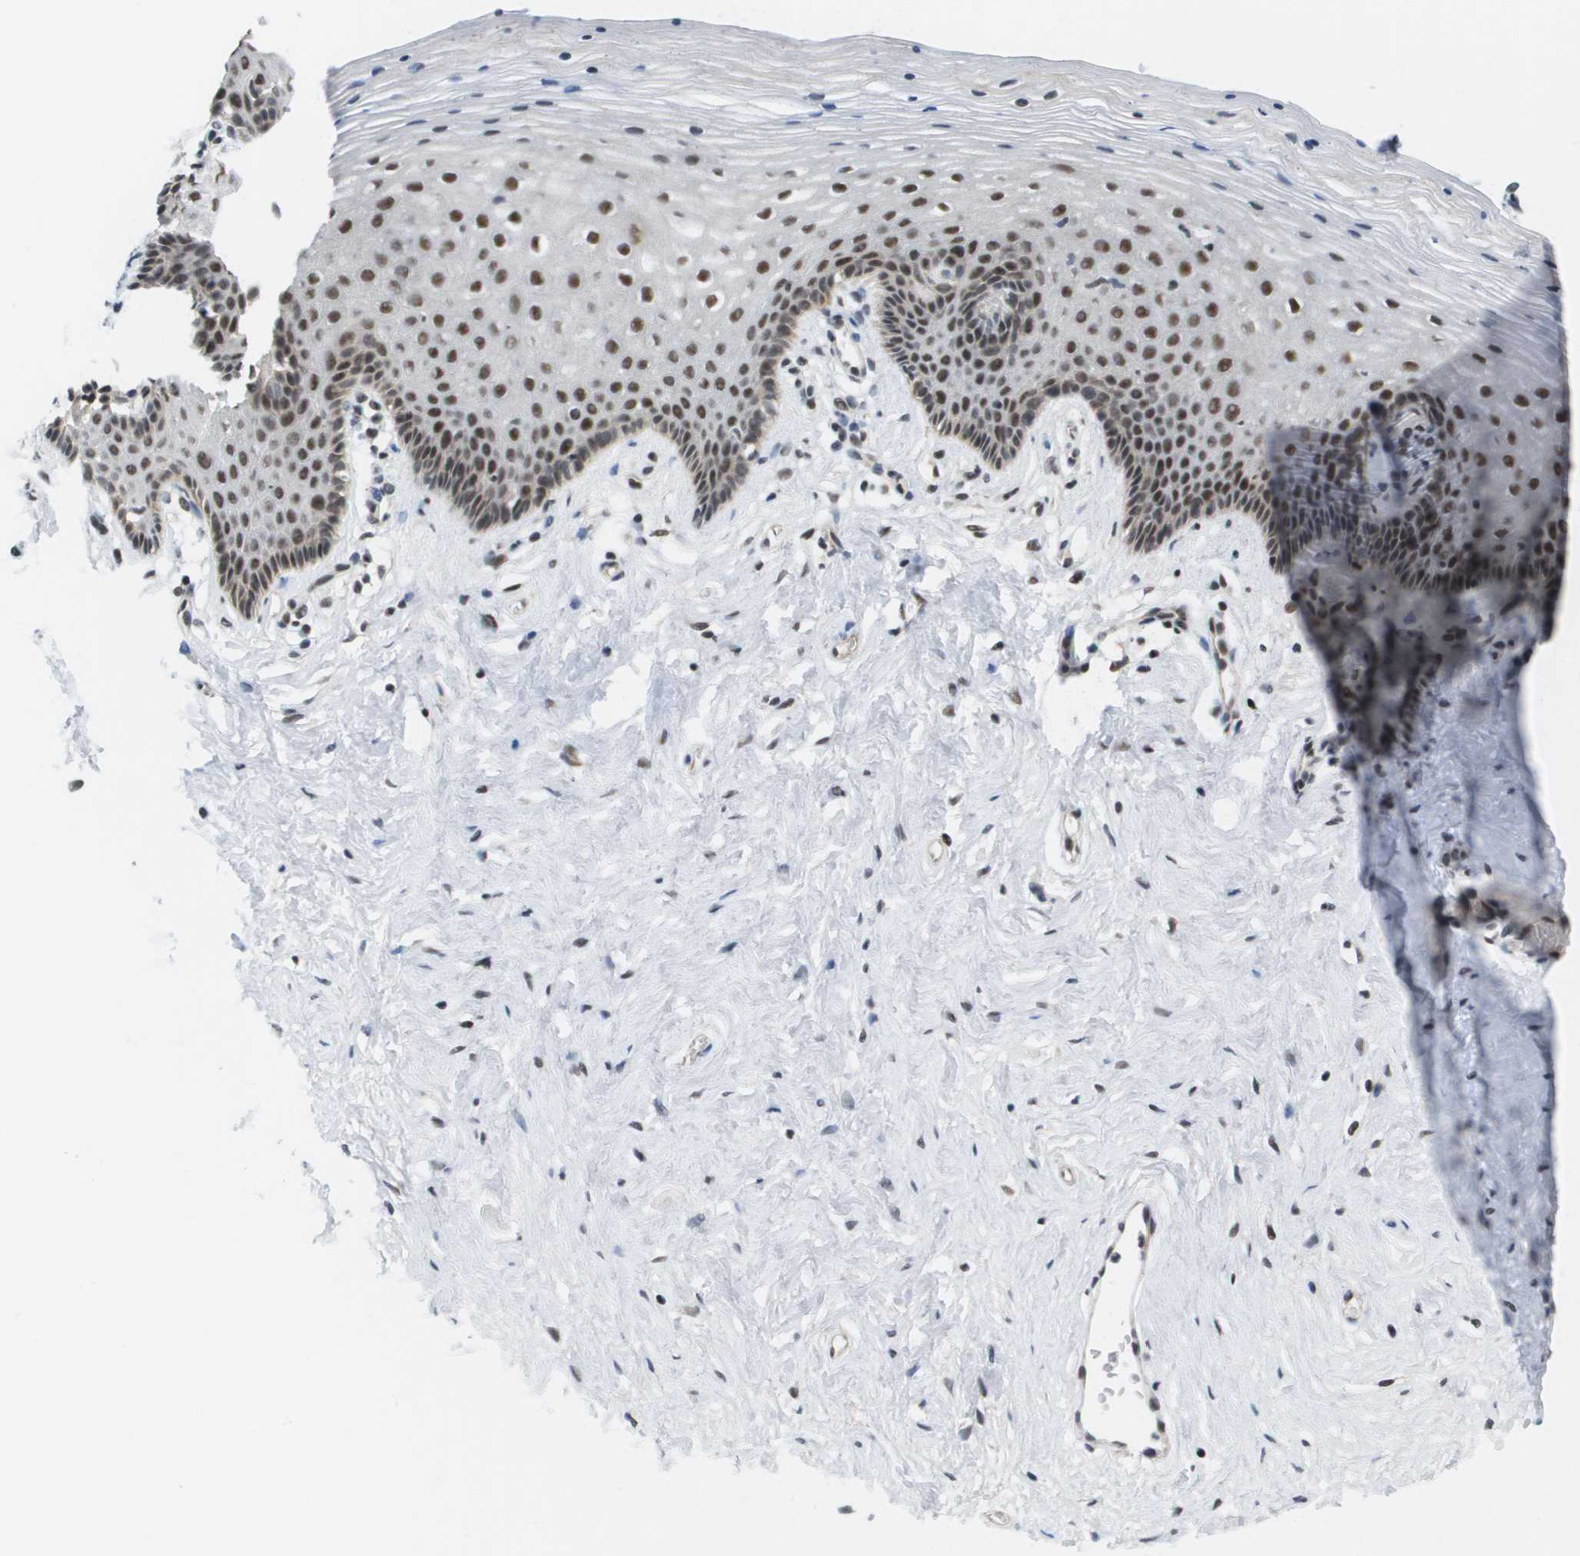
{"staining": {"intensity": "moderate", "quantity": ">75%", "location": "nuclear"}, "tissue": "vagina", "cell_type": "Squamous epithelial cells", "image_type": "normal", "snomed": [{"axis": "morphology", "description": "Normal tissue, NOS"}, {"axis": "topography", "description": "Vagina"}], "caption": "Immunohistochemical staining of unremarkable vagina reveals medium levels of moderate nuclear expression in approximately >75% of squamous epithelial cells. Nuclei are stained in blue.", "gene": "ISY1", "patient": {"sex": "female", "age": 32}}